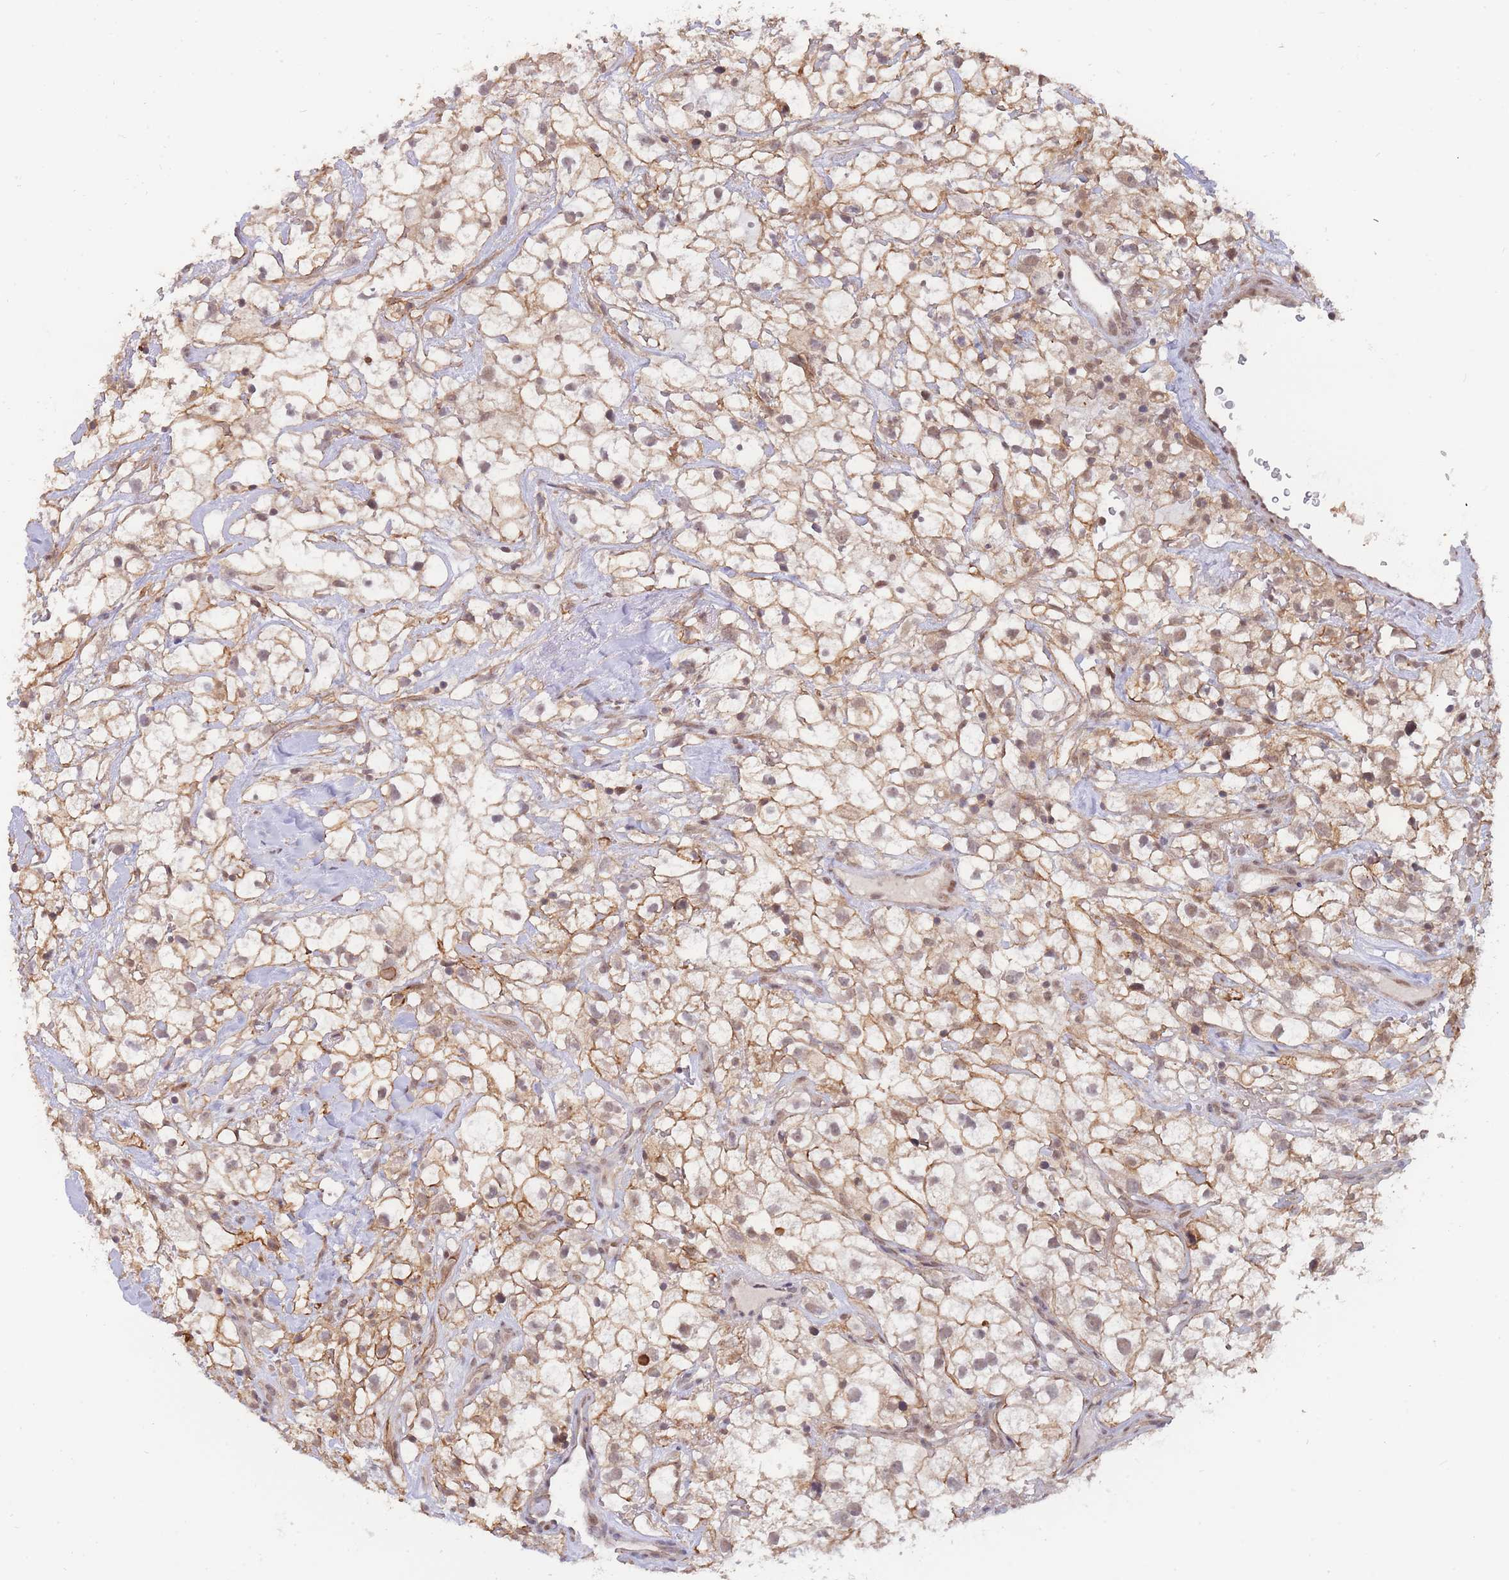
{"staining": {"intensity": "moderate", "quantity": ">75%", "location": "cytoplasmic/membranous,nuclear"}, "tissue": "renal cancer", "cell_type": "Tumor cells", "image_type": "cancer", "snomed": [{"axis": "morphology", "description": "Adenocarcinoma, NOS"}, {"axis": "topography", "description": "Kidney"}], "caption": "Immunohistochemical staining of renal cancer demonstrates medium levels of moderate cytoplasmic/membranous and nuclear protein staining in about >75% of tumor cells. Using DAB (brown) and hematoxylin (blue) stains, captured at high magnification using brightfield microscopy.", "gene": "BOD1L1", "patient": {"sex": "male", "age": 59}}